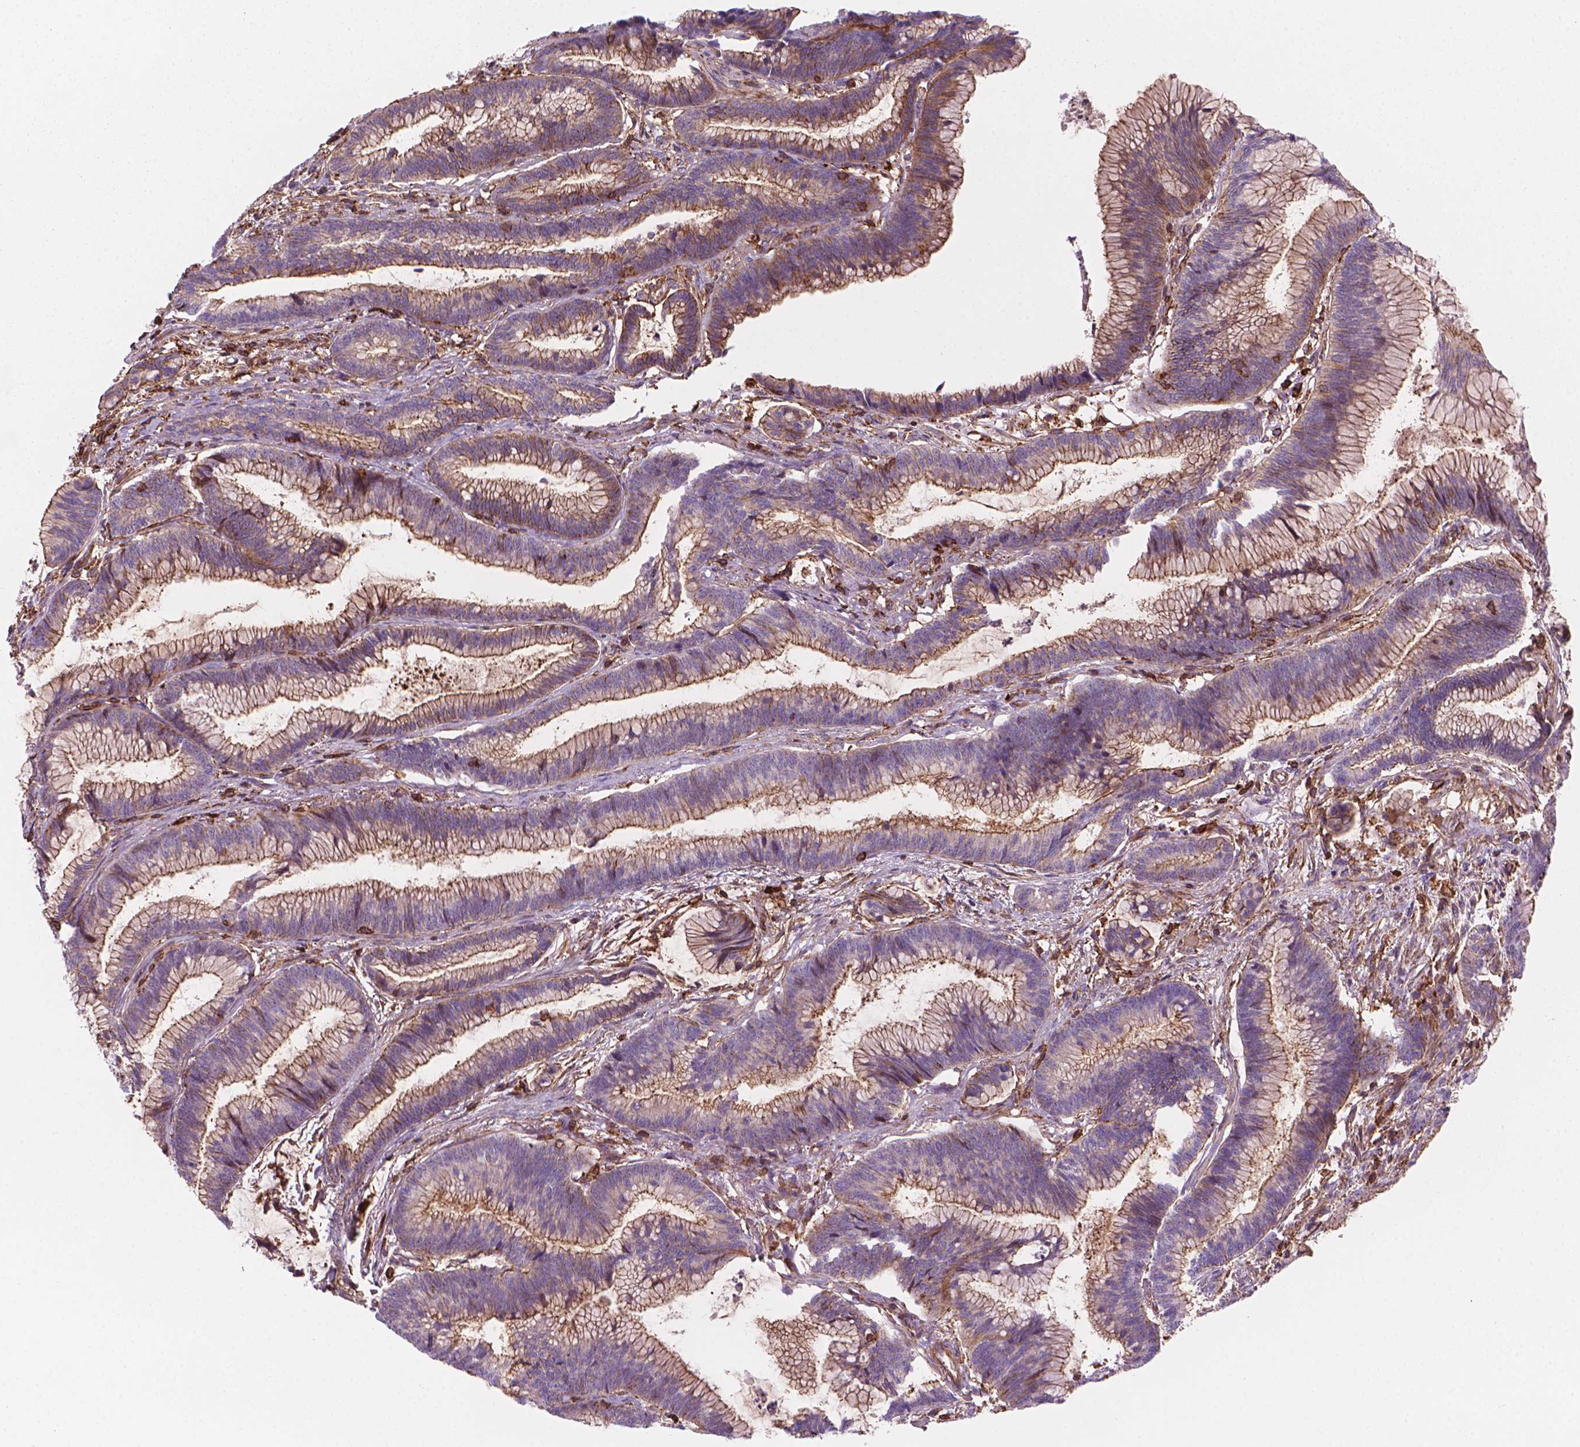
{"staining": {"intensity": "moderate", "quantity": ">75%", "location": "cytoplasmic/membranous"}, "tissue": "colorectal cancer", "cell_type": "Tumor cells", "image_type": "cancer", "snomed": [{"axis": "morphology", "description": "Adenocarcinoma, NOS"}, {"axis": "topography", "description": "Colon"}], "caption": "A brown stain highlights moderate cytoplasmic/membranous positivity of a protein in colorectal adenocarcinoma tumor cells.", "gene": "PATJ", "patient": {"sex": "female", "age": 78}}